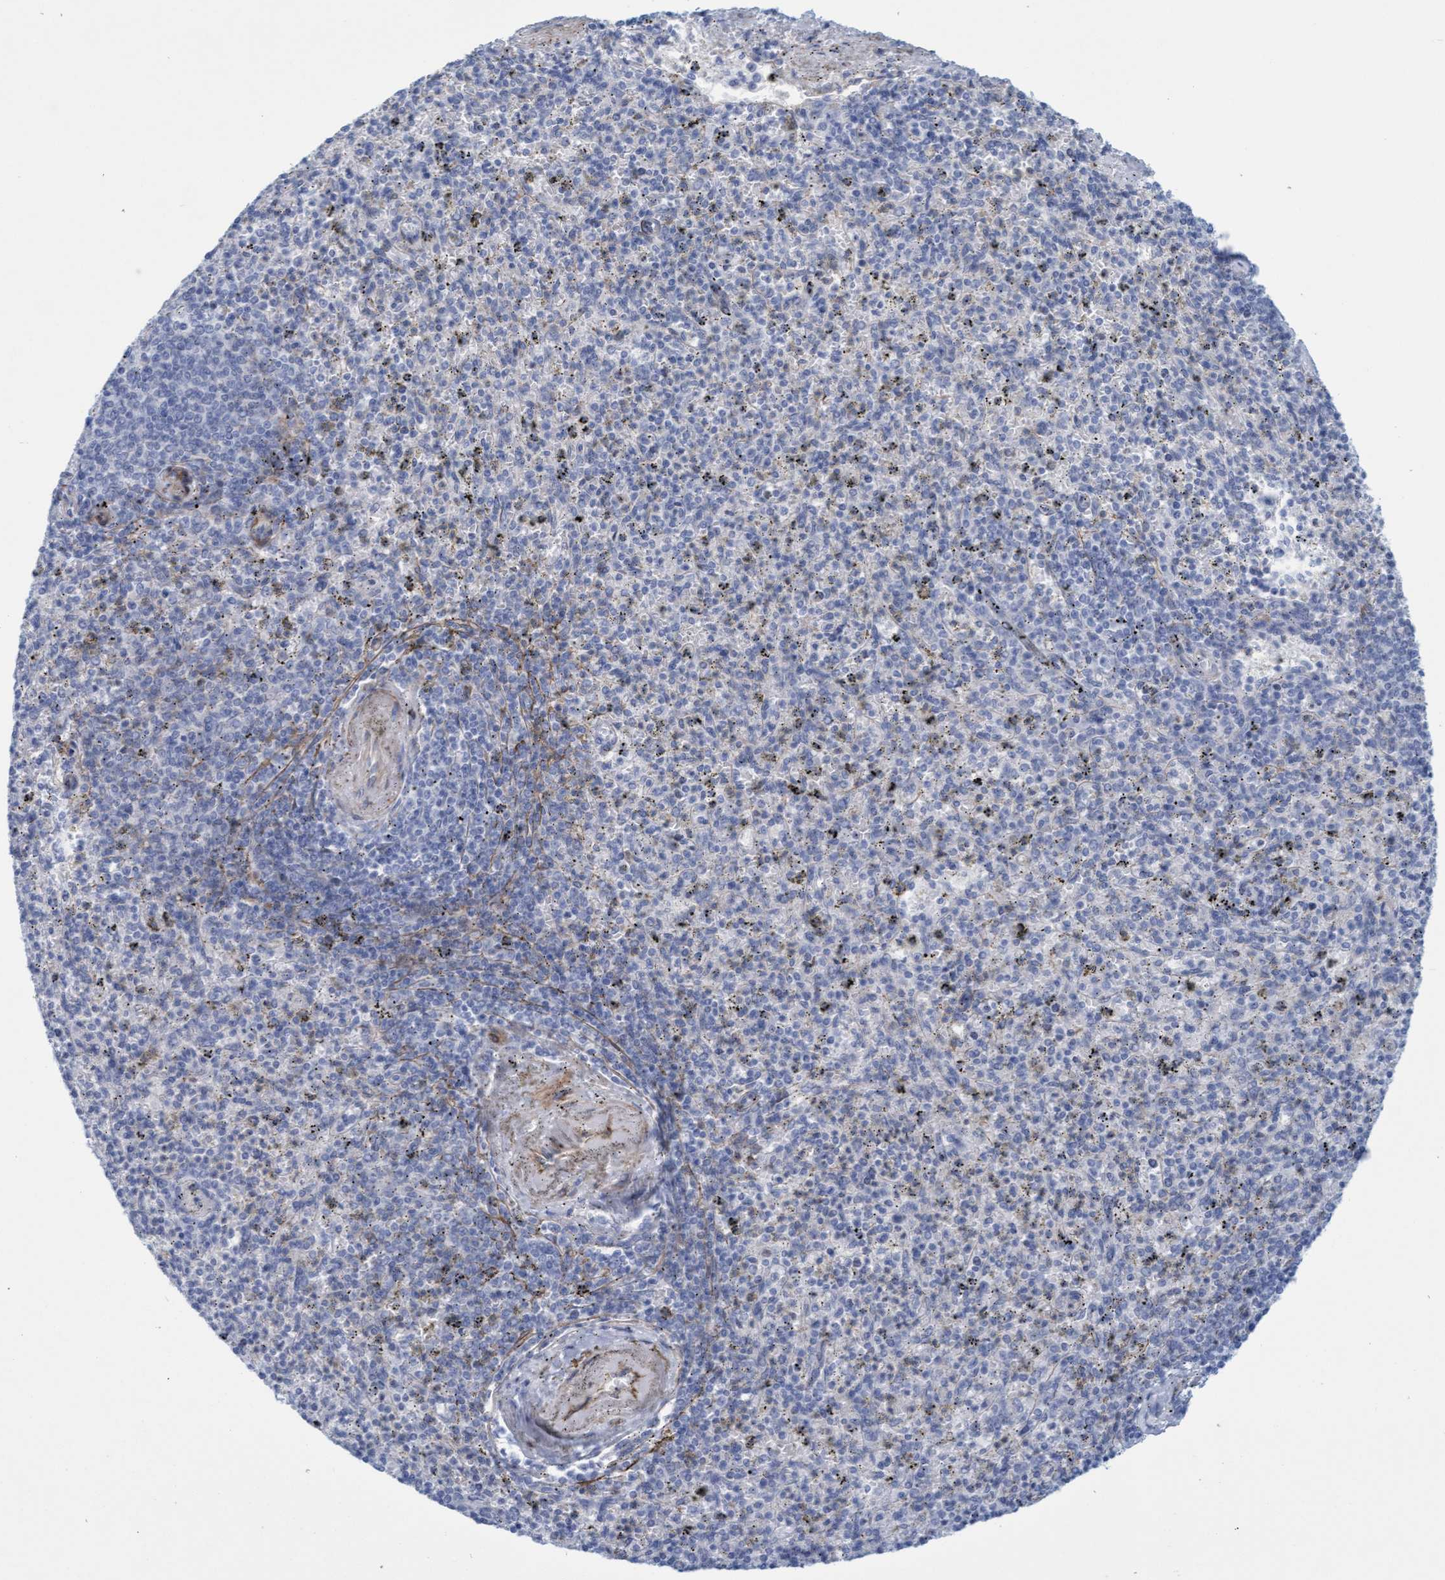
{"staining": {"intensity": "negative", "quantity": "none", "location": "none"}, "tissue": "spleen", "cell_type": "Cells in red pulp", "image_type": "normal", "snomed": [{"axis": "morphology", "description": "Normal tissue, NOS"}, {"axis": "topography", "description": "Spleen"}], "caption": "DAB immunohistochemical staining of normal spleen displays no significant positivity in cells in red pulp. Nuclei are stained in blue.", "gene": "MTFR1", "patient": {"sex": "male", "age": 72}}